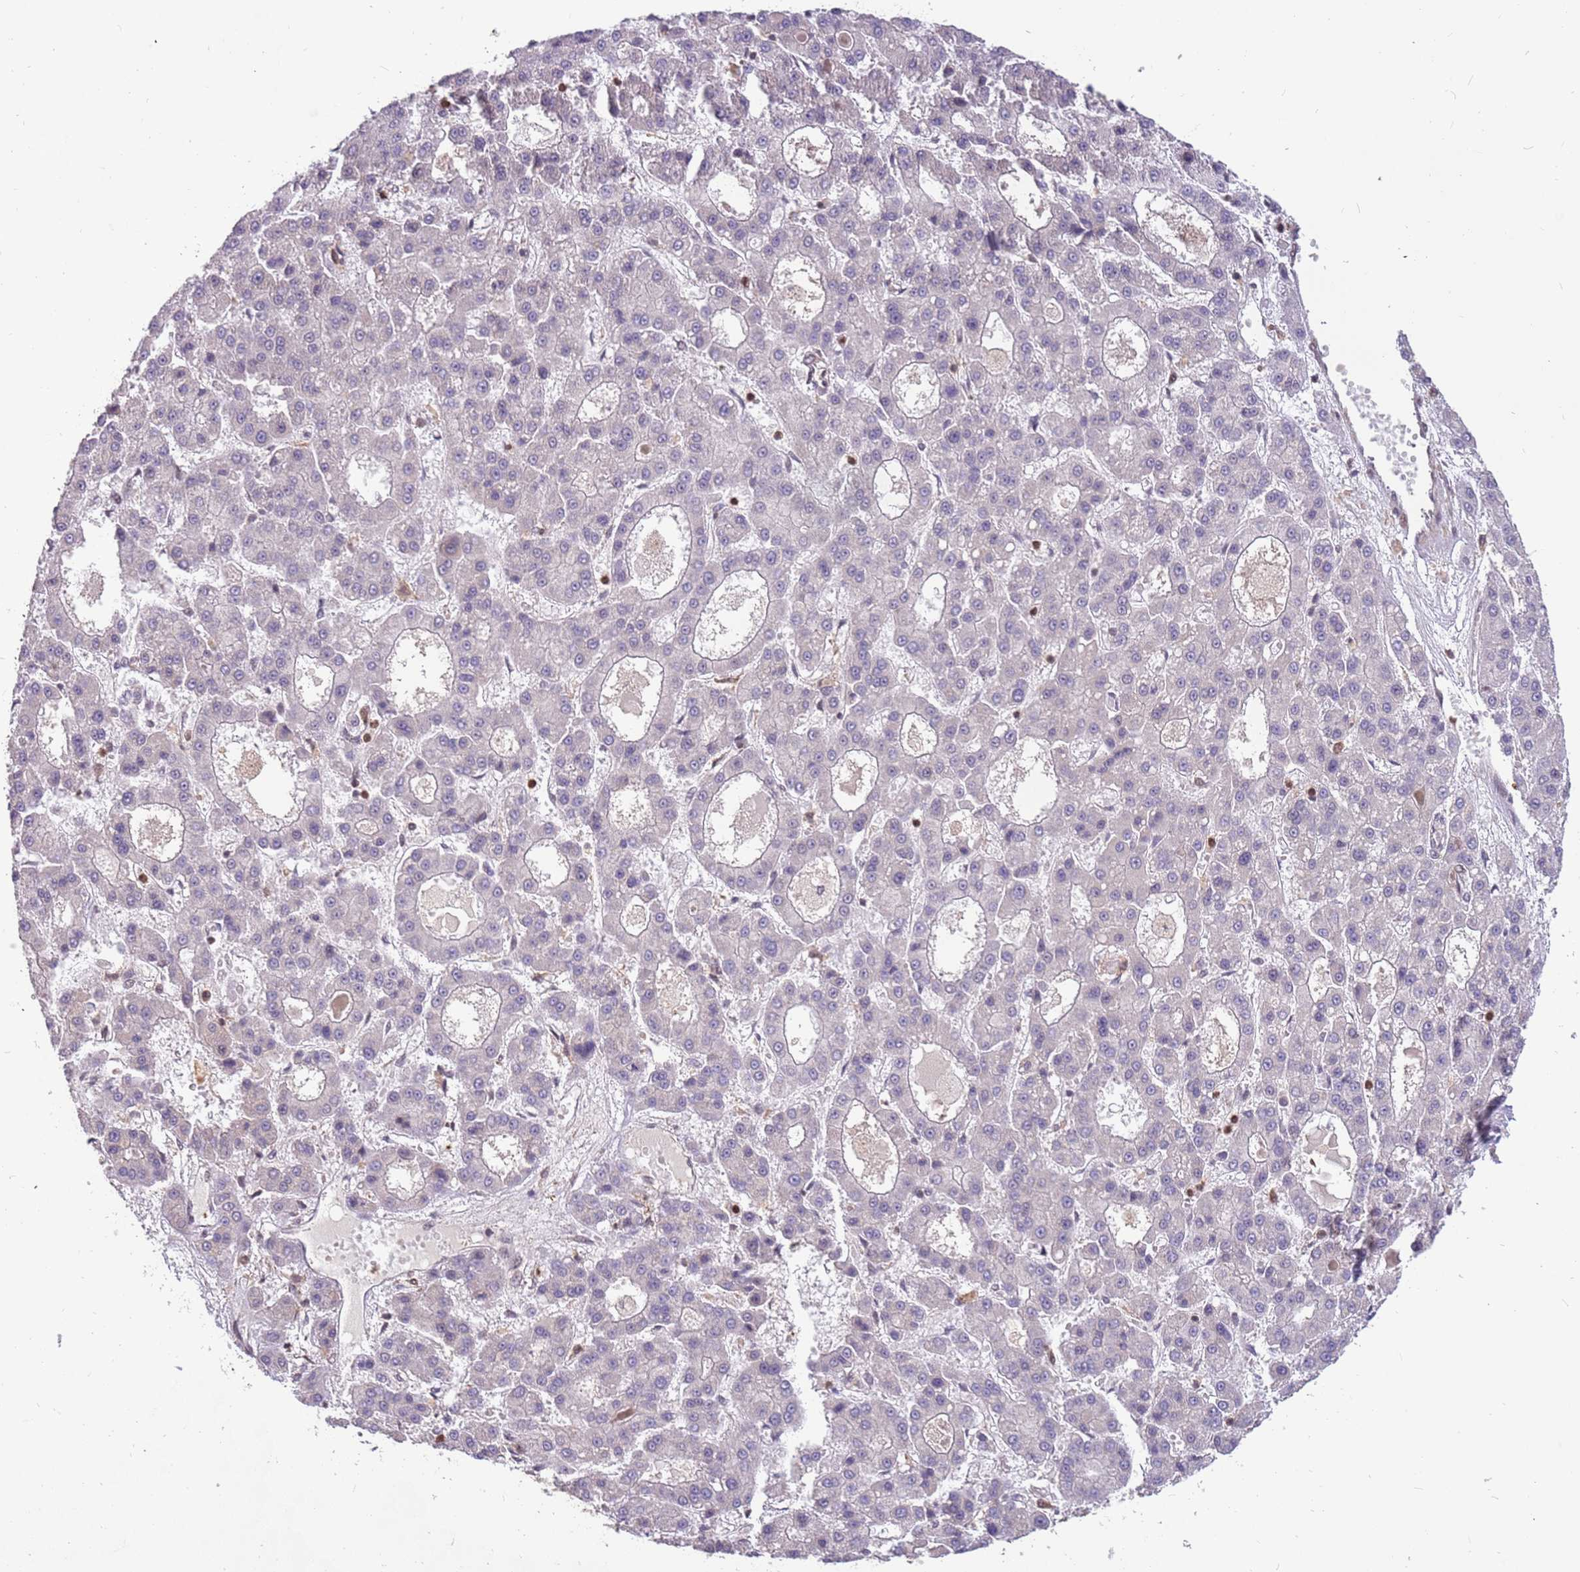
{"staining": {"intensity": "negative", "quantity": "none", "location": "none"}, "tissue": "liver cancer", "cell_type": "Tumor cells", "image_type": "cancer", "snomed": [{"axis": "morphology", "description": "Carcinoma, Hepatocellular, NOS"}, {"axis": "topography", "description": "Liver"}], "caption": "DAB immunohistochemical staining of human liver cancer (hepatocellular carcinoma) demonstrates no significant staining in tumor cells.", "gene": "GBP2", "patient": {"sex": "male", "age": 70}}